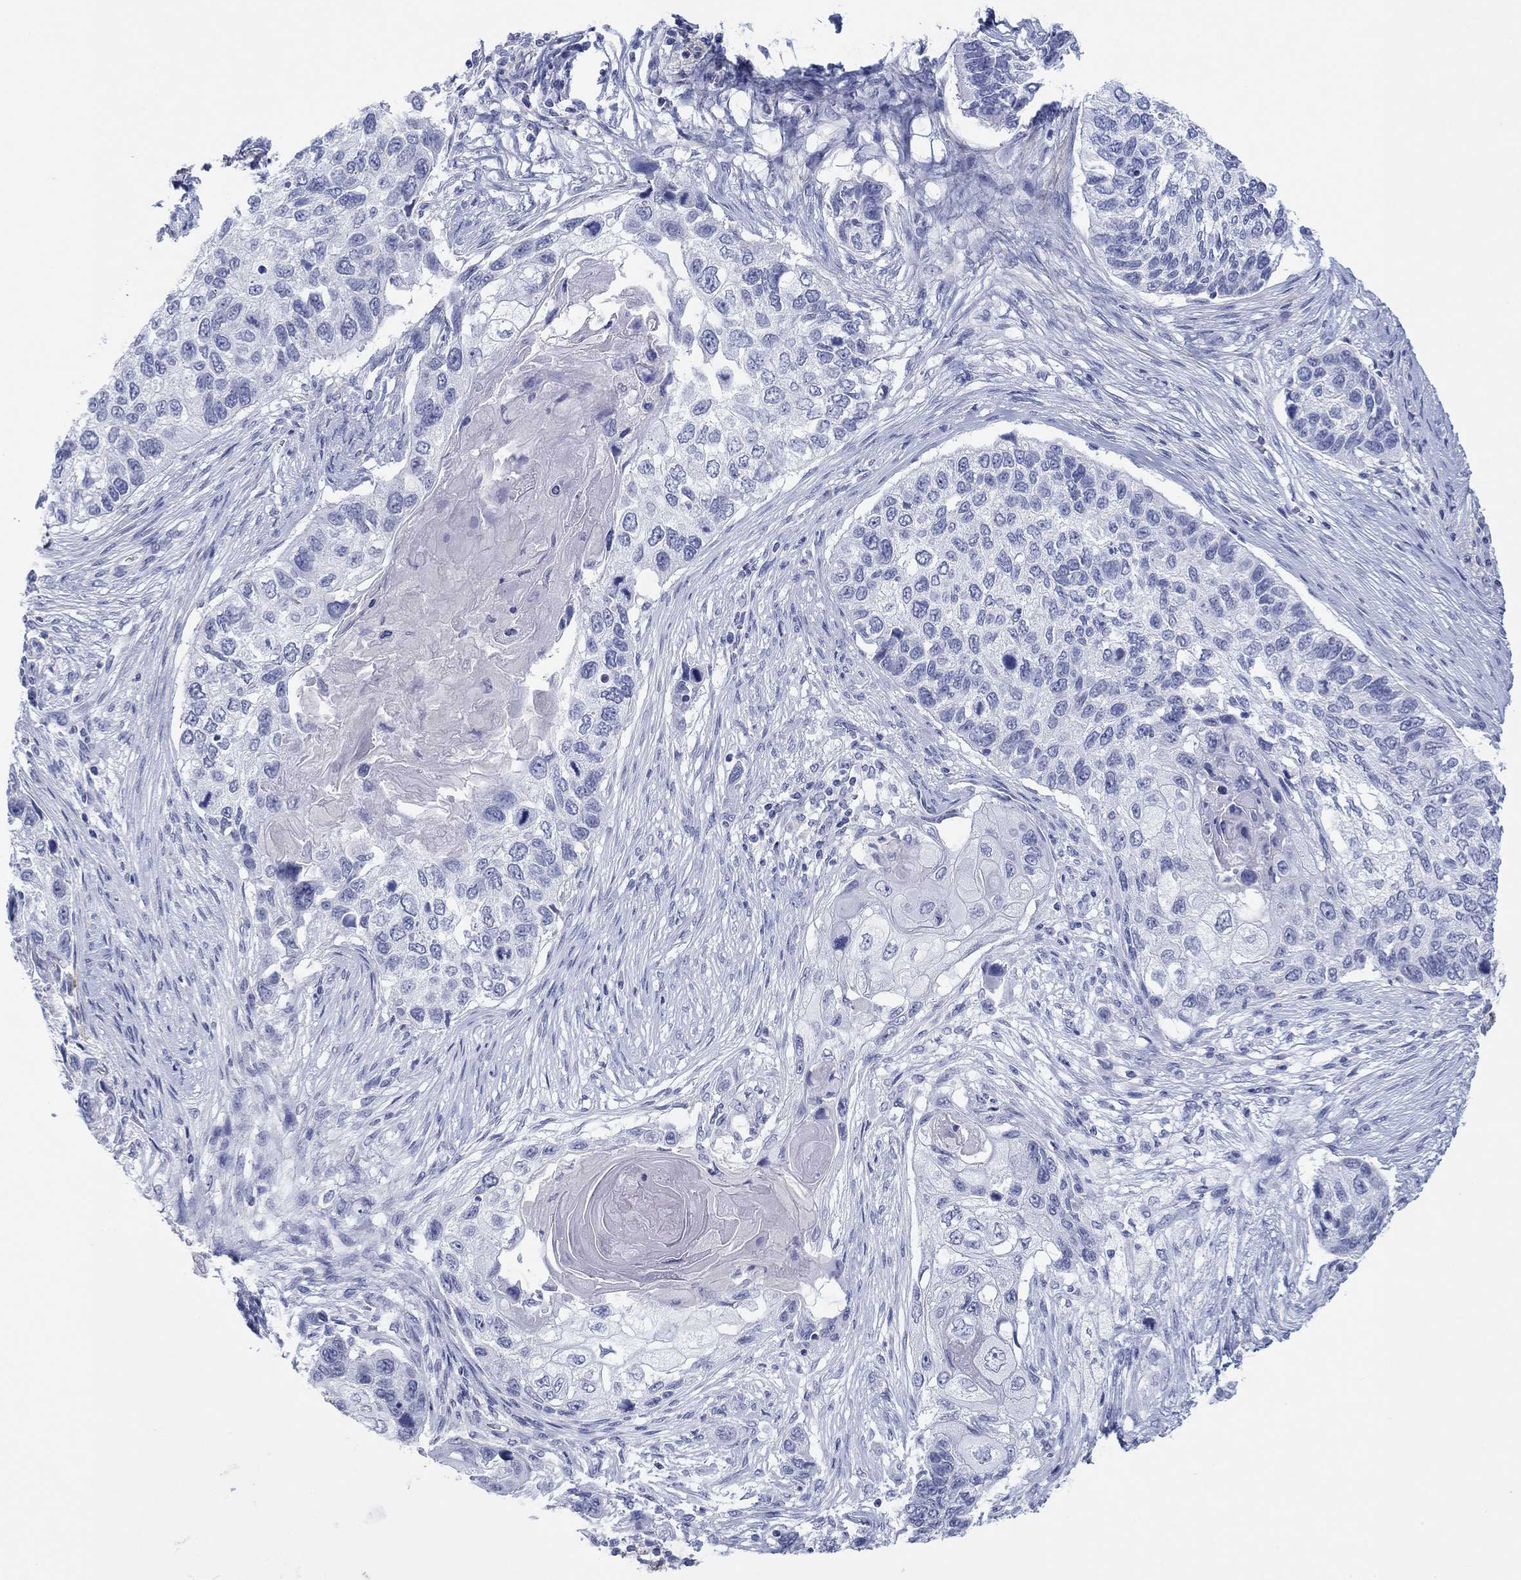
{"staining": {"intensity": "negative", "quantity": "none", "location": "none"}, "tissue": "lung cancer", "cell_type": "Tumor cells", "image_type": "cancer", "snomed": [{"axis": "morphology", "description": "Normal tissue, NOS"}, {"axis": "morphology", "description": "Squamous cell carcinoma, NOS"}, {"axis": "topography", "description": "Bronchus"}, {"axis": "topography", "description": "Lung"}], "caption": "Protein analysis of squamous cell carcinoma (lung) demonstrates no significant expression in tumor cells. (Brightfield microscopy of DAB immunohistochemistry at high magnification).", "gene": "PDYN", "patient": {"sex": "male", "age": 69}}